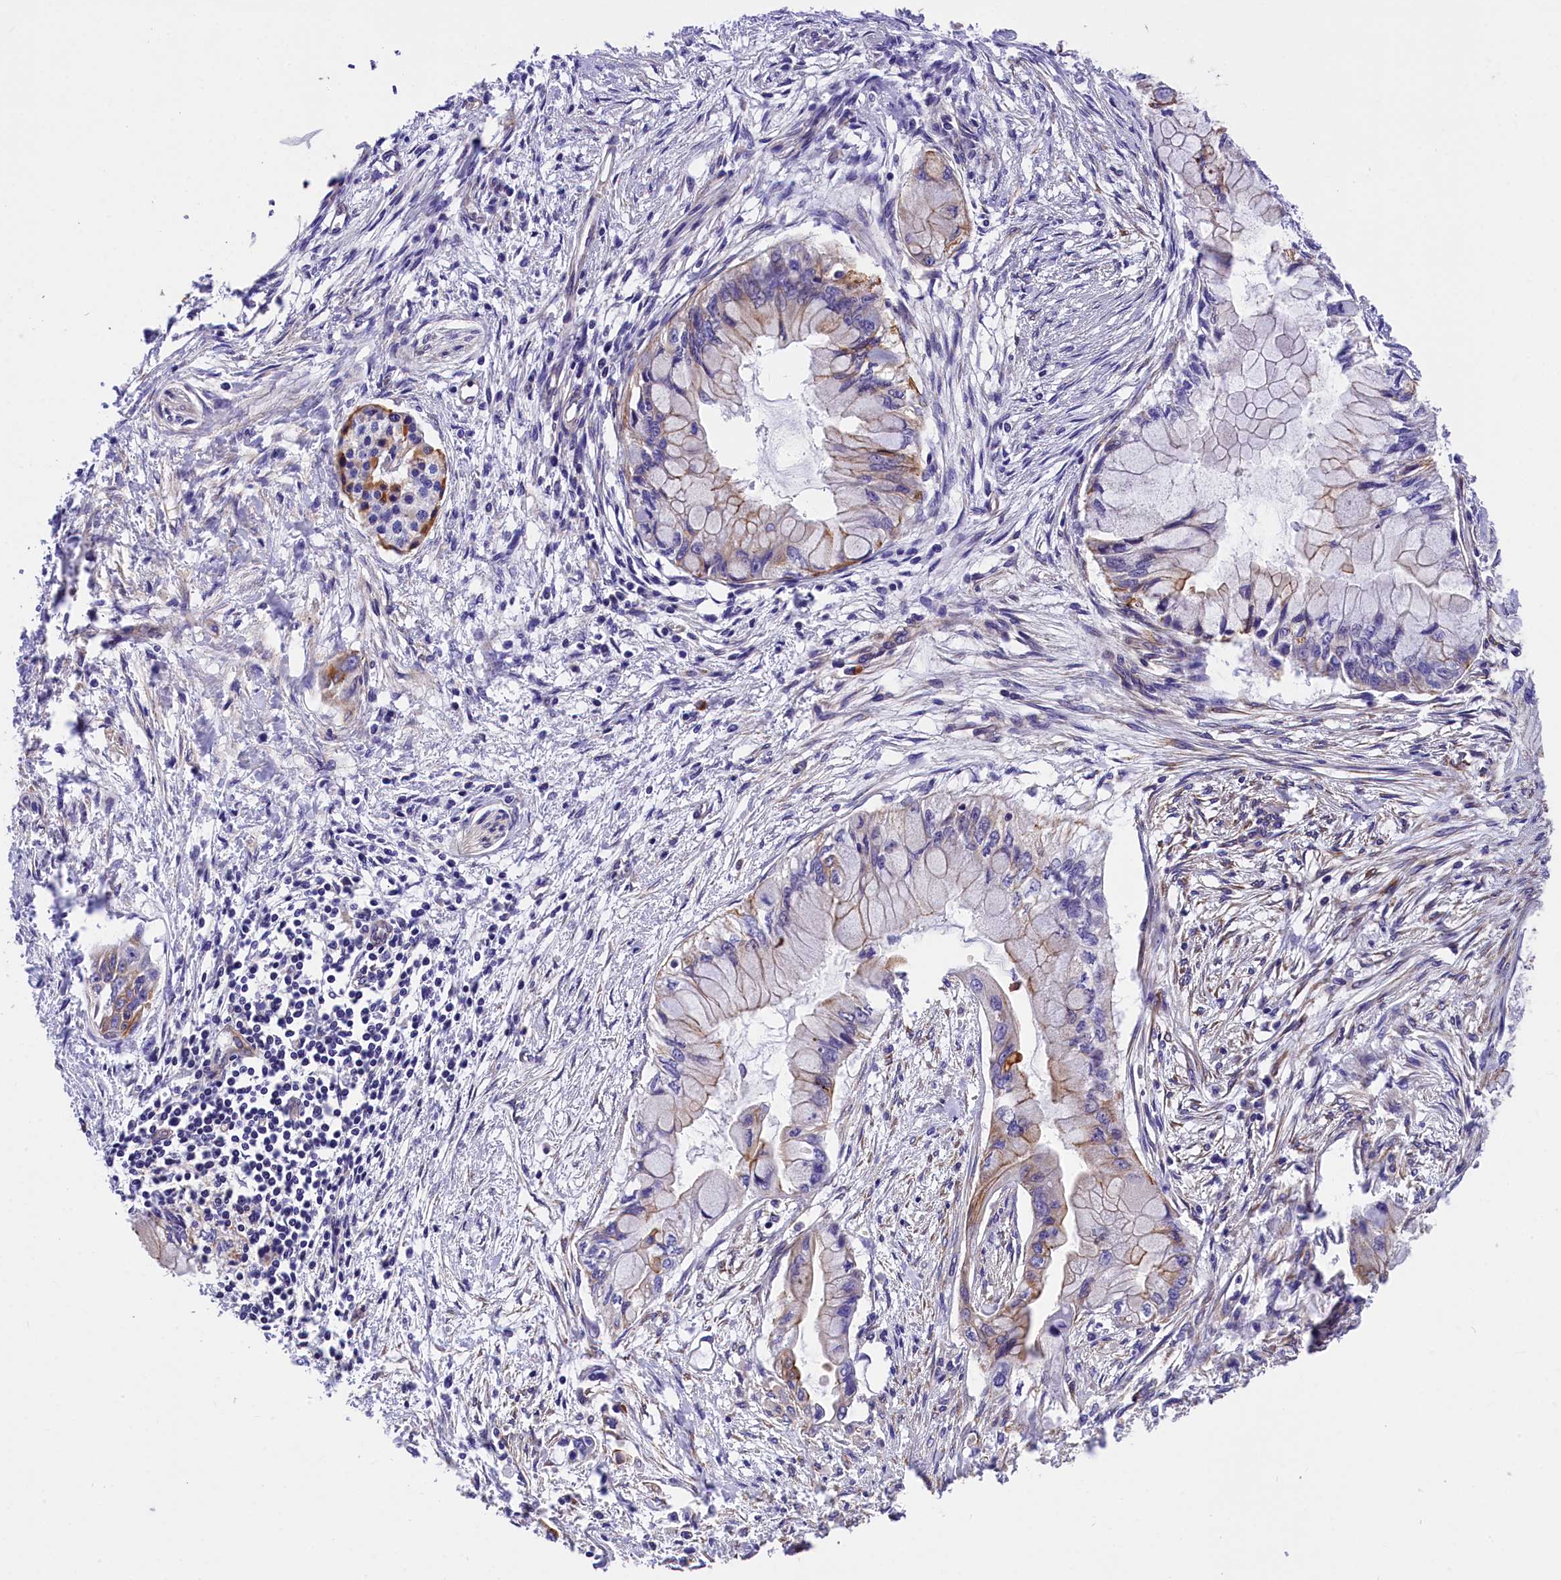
{"staining": {"intensity": "negative", "quantity": "none", "location": "none"}, "tissue": "pancreatic cancer", "cell_type": "Tumor cells", "image_type": "cancer", "snomed": [{"axis": "morphology", "description": "Adenocarcinoma, NOS"}, {"axis": "topography", "description": "Pancreas"}], "caption": "A photomicrograph of adenocarcinoma (pancreatic) stained for a protein exhibits no brown staining in tumor cells.", "gene": "MED20", "patient": {"sex": "male", "age": 48}}